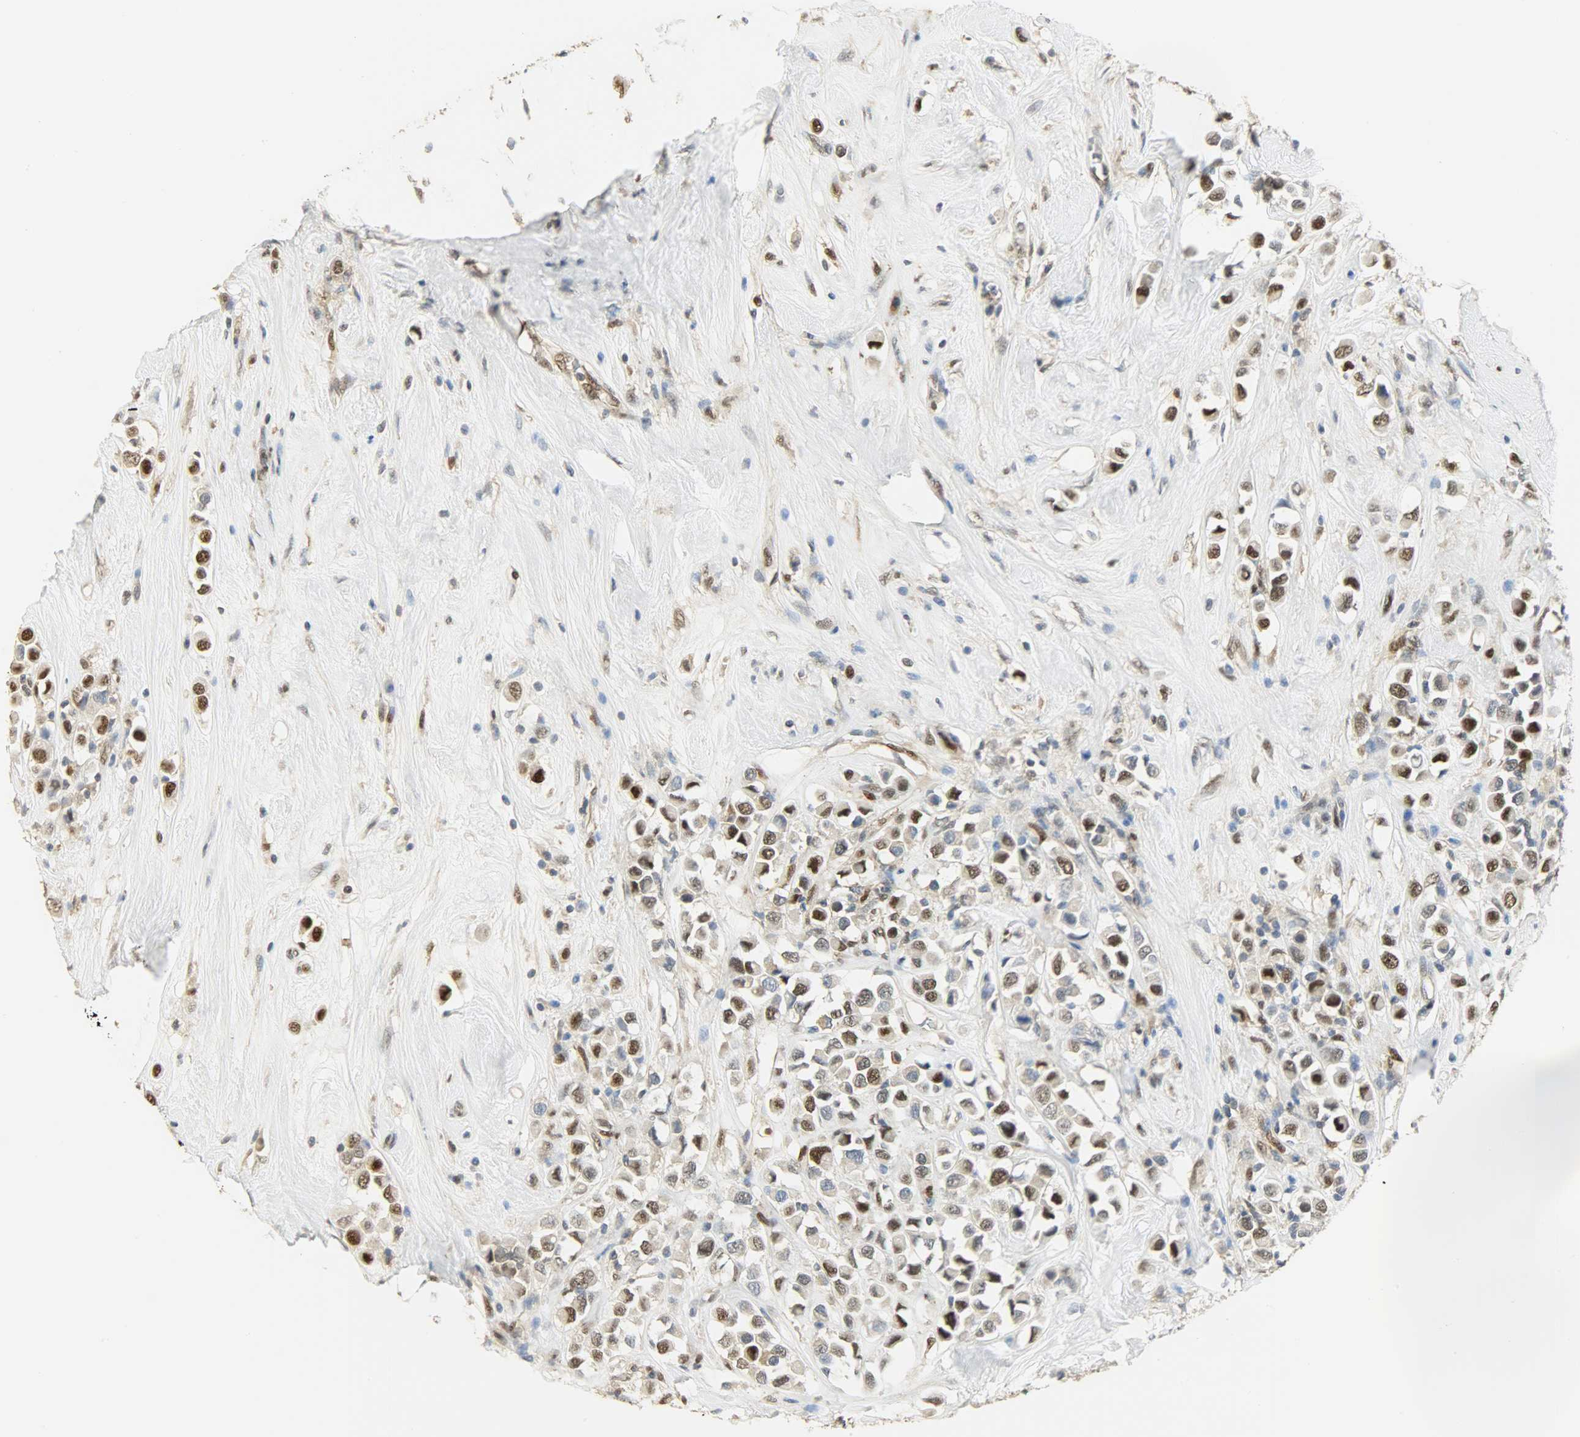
{"staining": {"intensity": "moderate", "quantity": ">75%", "location": "cytoplasmic/membranous,nuclear"}, "tissue": "breast cancer", "cell_type": "Tumor cells", "image_type": "cancer", "snomed": [{"axis": "morphology", "description": "Duct carcinoma"}, {"axis": "topography", "description": "Breast"}], "caption": "A medium amount of moderate cytoplasmic/membranous and nuclear staining is appreciated in about >75% of tumor cells in breast invasive ductal carcinoma tissue.", "gene": "NPEPL1", "patient": {"sex": "female", "age": 61}}